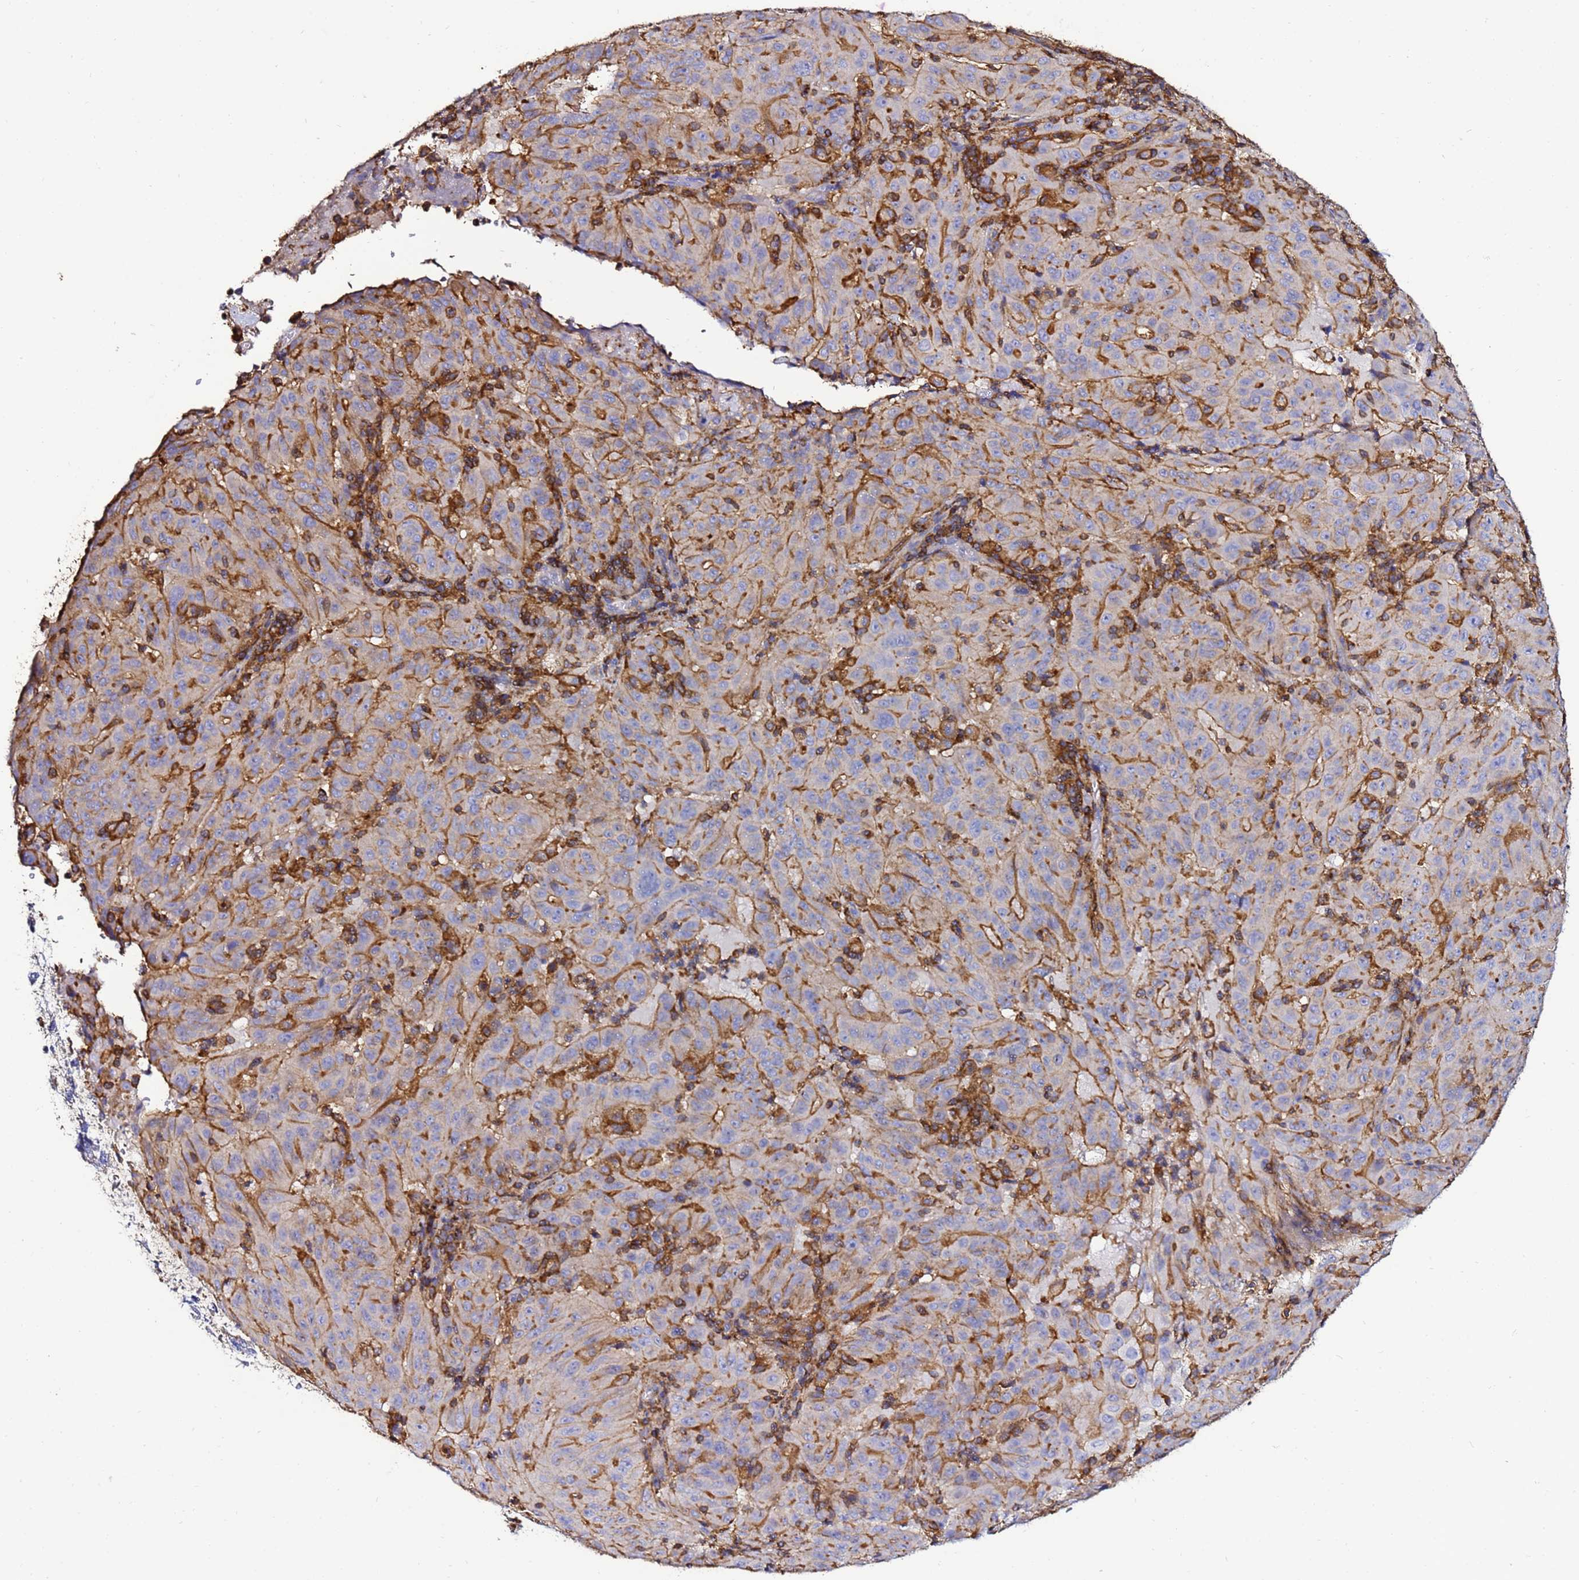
{"staining": {"intensity": "strong", "quantity": "25%-75%", "location": "cytoplasmic/membranous"}, "tissue": "pancreatic cancer", "cell_type": "Tumor cells", "image_type": "cancer", "snomed": [{"axis": "morphology", "description": "Adenocarcinoma, NOS"}, {"axis": "topography", "description": "Pancreas"}], "caption": "Pancreatic adenocarcinoma stained with a brown dye shows strong cytoplasmic/membranous positive expression in about 25%-75% of tumor cells.", "gene": "ACTB", "patient": {"sex": "male", "age": 63}}